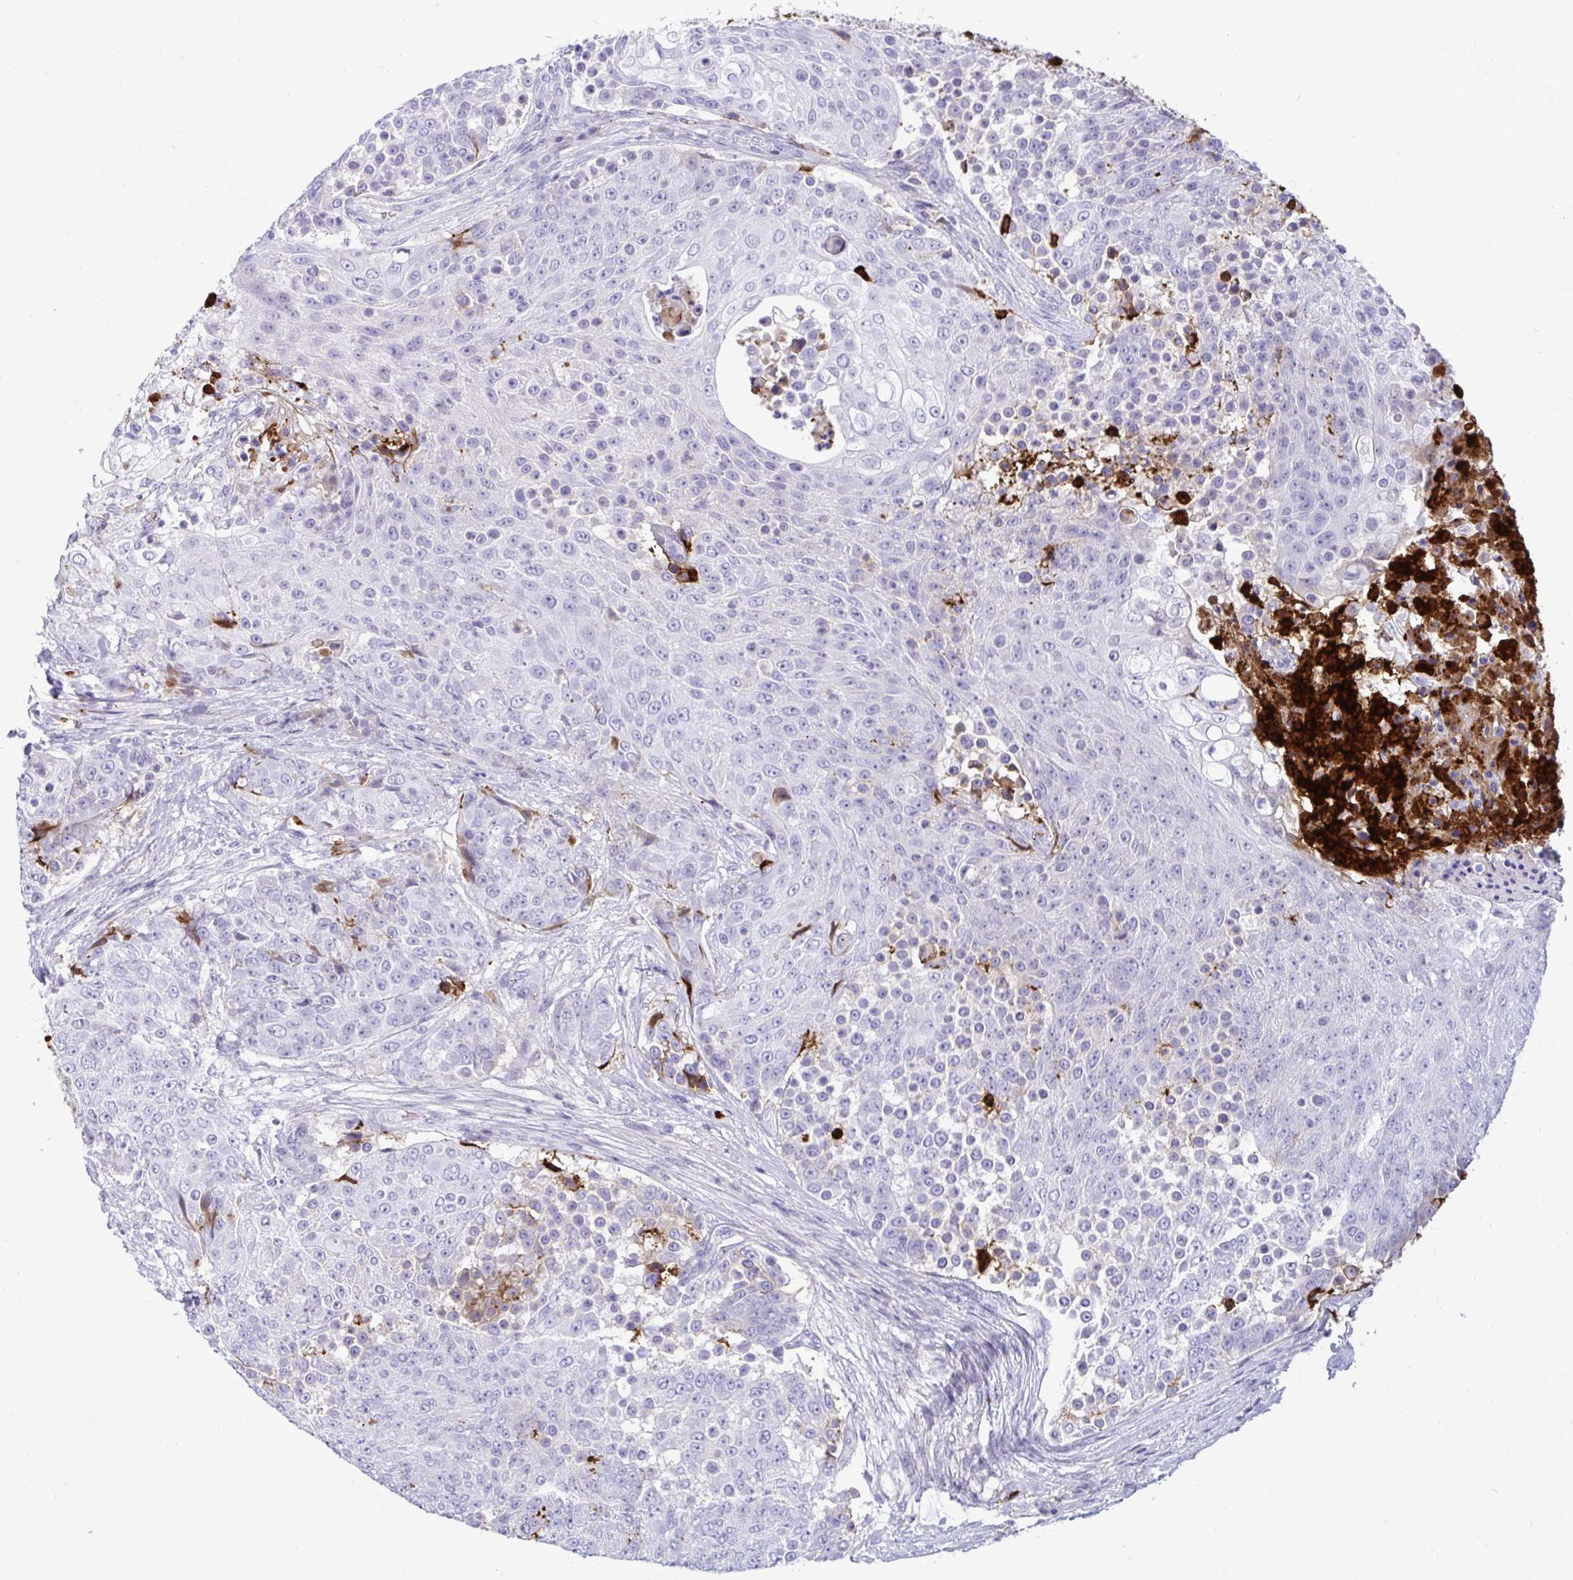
{"staining": {"intensity": "negative", "quantity": "none", "location": "none"}, "tissue": "urothelial cancer", "cell_type": "Tumor cells", "image_type": "cancer", "snomed": [{"axis": "morphology", "description": "Urothelial carcinoma, High grade"}, {"axis": "topography", "description": "Urinary bladder"}], "caption": "A high-resolution photomicrograph shows immunohistochemistry (IHC) staining of high-grade urothelial carcinoma, which demonstrates no significant positivity in tumor cells.", "gene": "F2", "patient": {"sex": "female", "age": 63}}